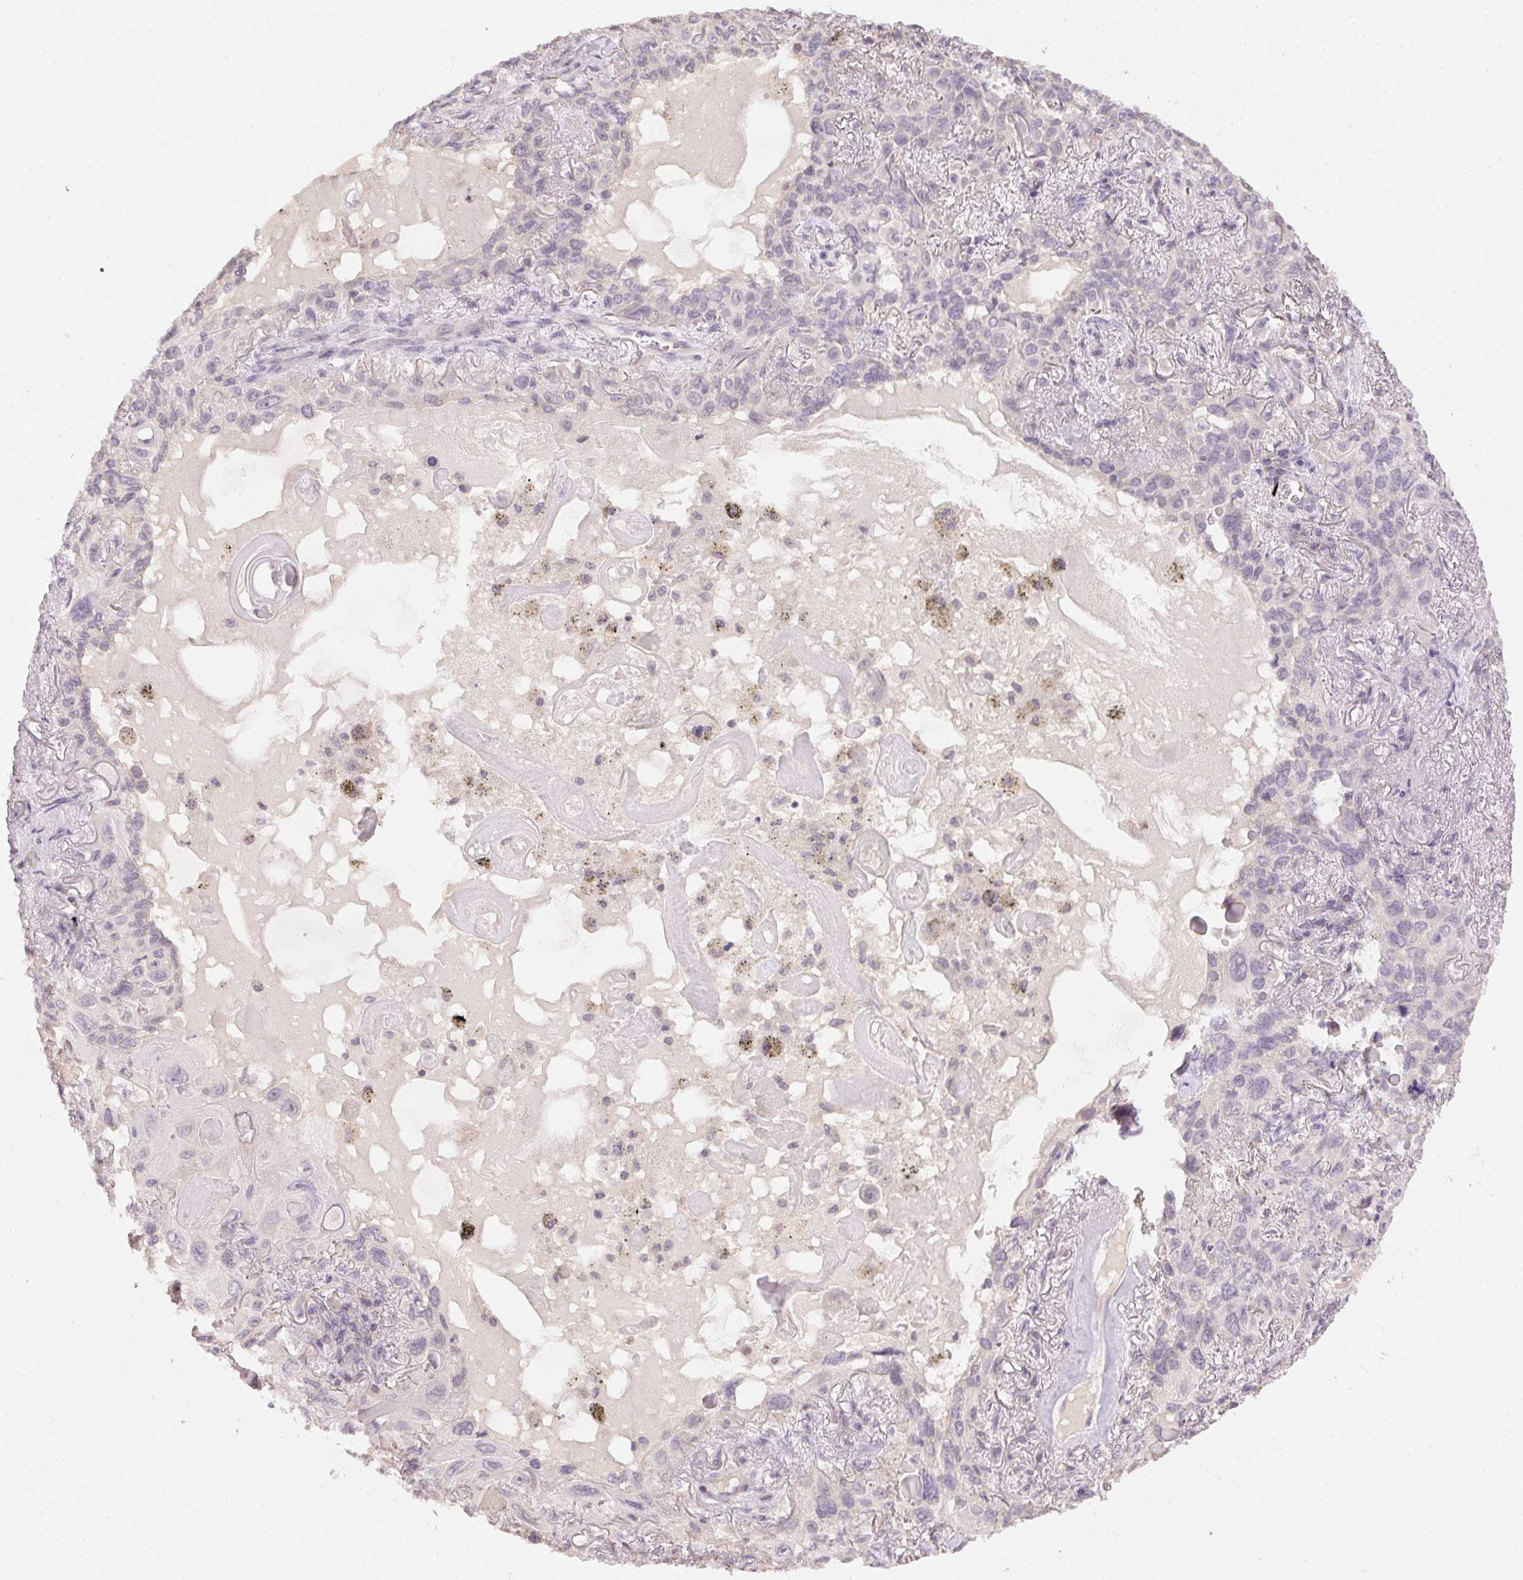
{"staining": {"intensity": "negative", "quantity": "none", "location": "none"}, "tissue": "lung cancer", "cell_type": "Tumor cells", "image_type": "cancer", "snomed": [{"axis": "morphology", "description": "Squamous cell carcinoma, NOS"}, {"axis": "topography", "description": "Lung"}], "caption": "Immunohistochemistry histopathology image of lung cancer (squamous cell carcinoma) stained for a protein (brown), which shows no staining in tumor cells.", "gene": "ALDH8A1", "patient": {"sex": "male", "age": 79}}